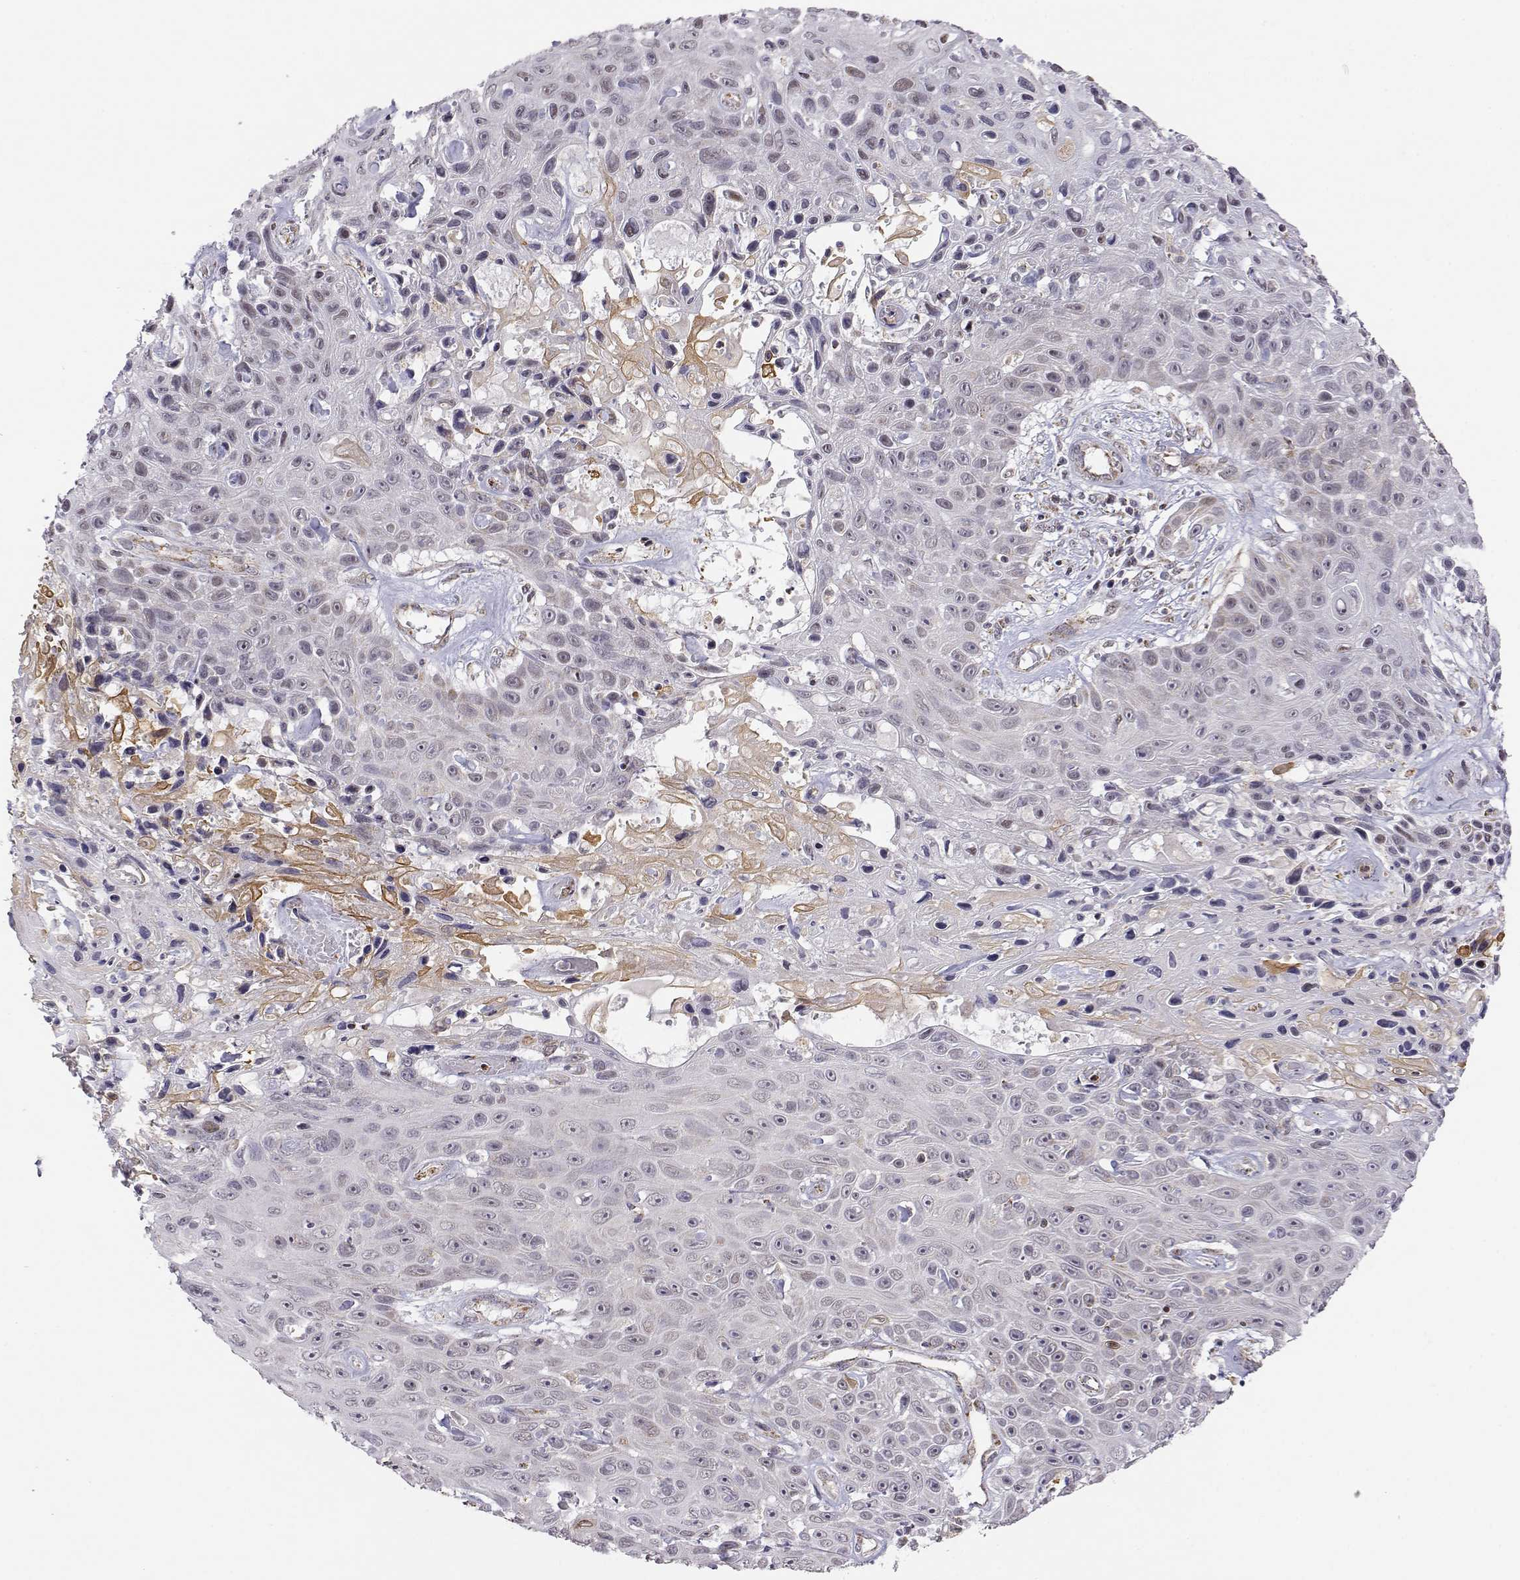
{"staining": {"intensity": "negative", "quantity": "none", "location": "none"}, "tissue": "skin cancer", "cell_type": "Tumor cells", "image_type": "cancer", "snomed": [{"axis": "morphology", "description": "Squamous cell carcinoma, NOS"}, {"axis": "topography", "description": "Skin"}], "caption": "This is an immunohistochemistry (IHC) histopathology image of skin squamous cell carcinoma. There is no positivity in tumor cells.", "gene": "EXOG", "patient": {"sex": "male", "age": 82}}